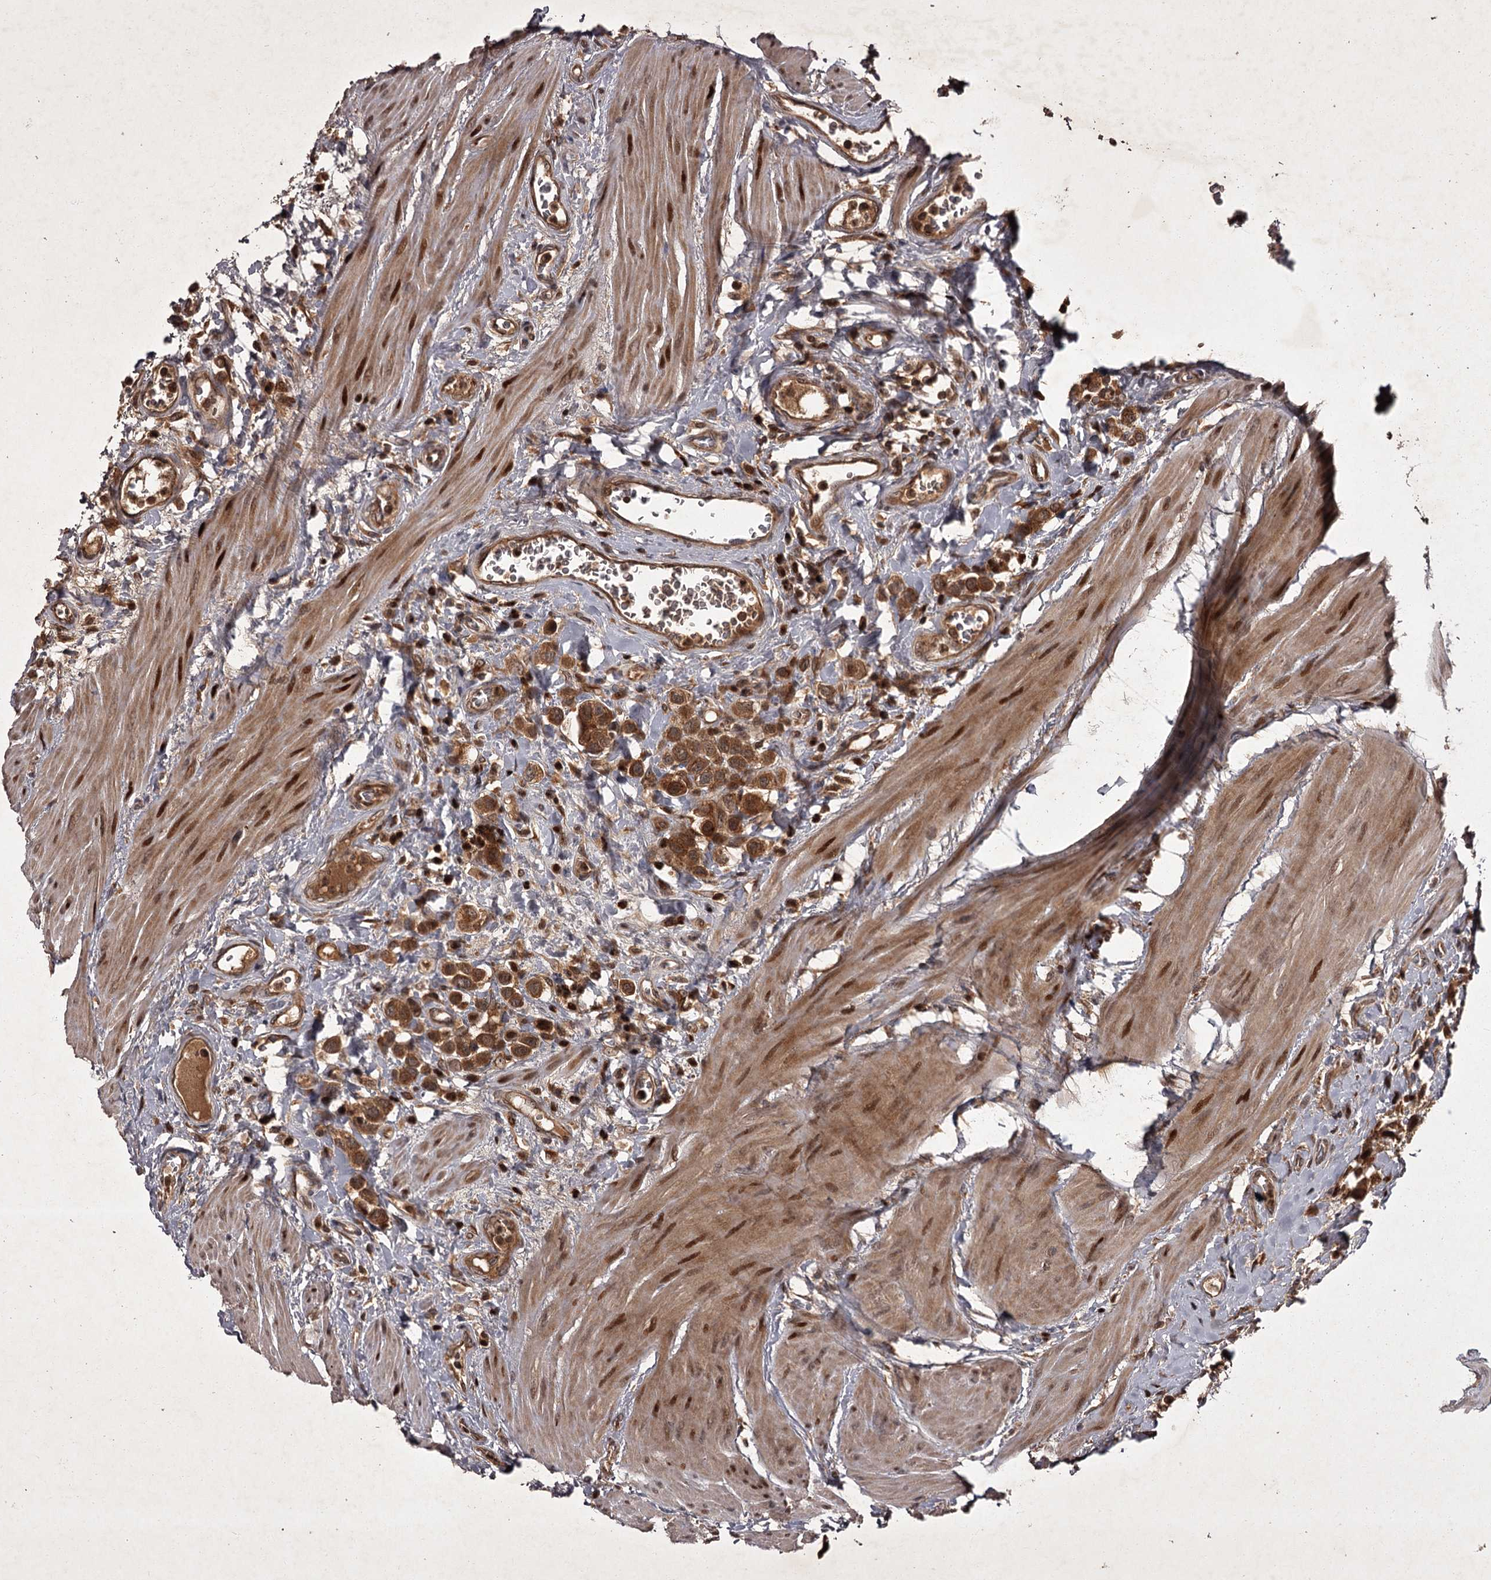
{"staining": {"intensity": "strong", "quantity": ">75%", "location": "cytoplasmic/membranous"}, "tissue": "urothelial cancer", "cell_type": "Tumor cells", "image_type": "cancer", "snomed": [{"axis": "morphology", "description": "Urothelial carcinoma, High grade"}, {"axis": "topography", "description": "Urinary bladder"}], "caption": "Human high-grade urothelial carcinoma stained for a protein (brown) reveals strong cytoplasmic/membranous positive staining in about >75% of tumor cells.", "gene": "TBC1D23", "patient": {"sex": "male", "age": 50}}